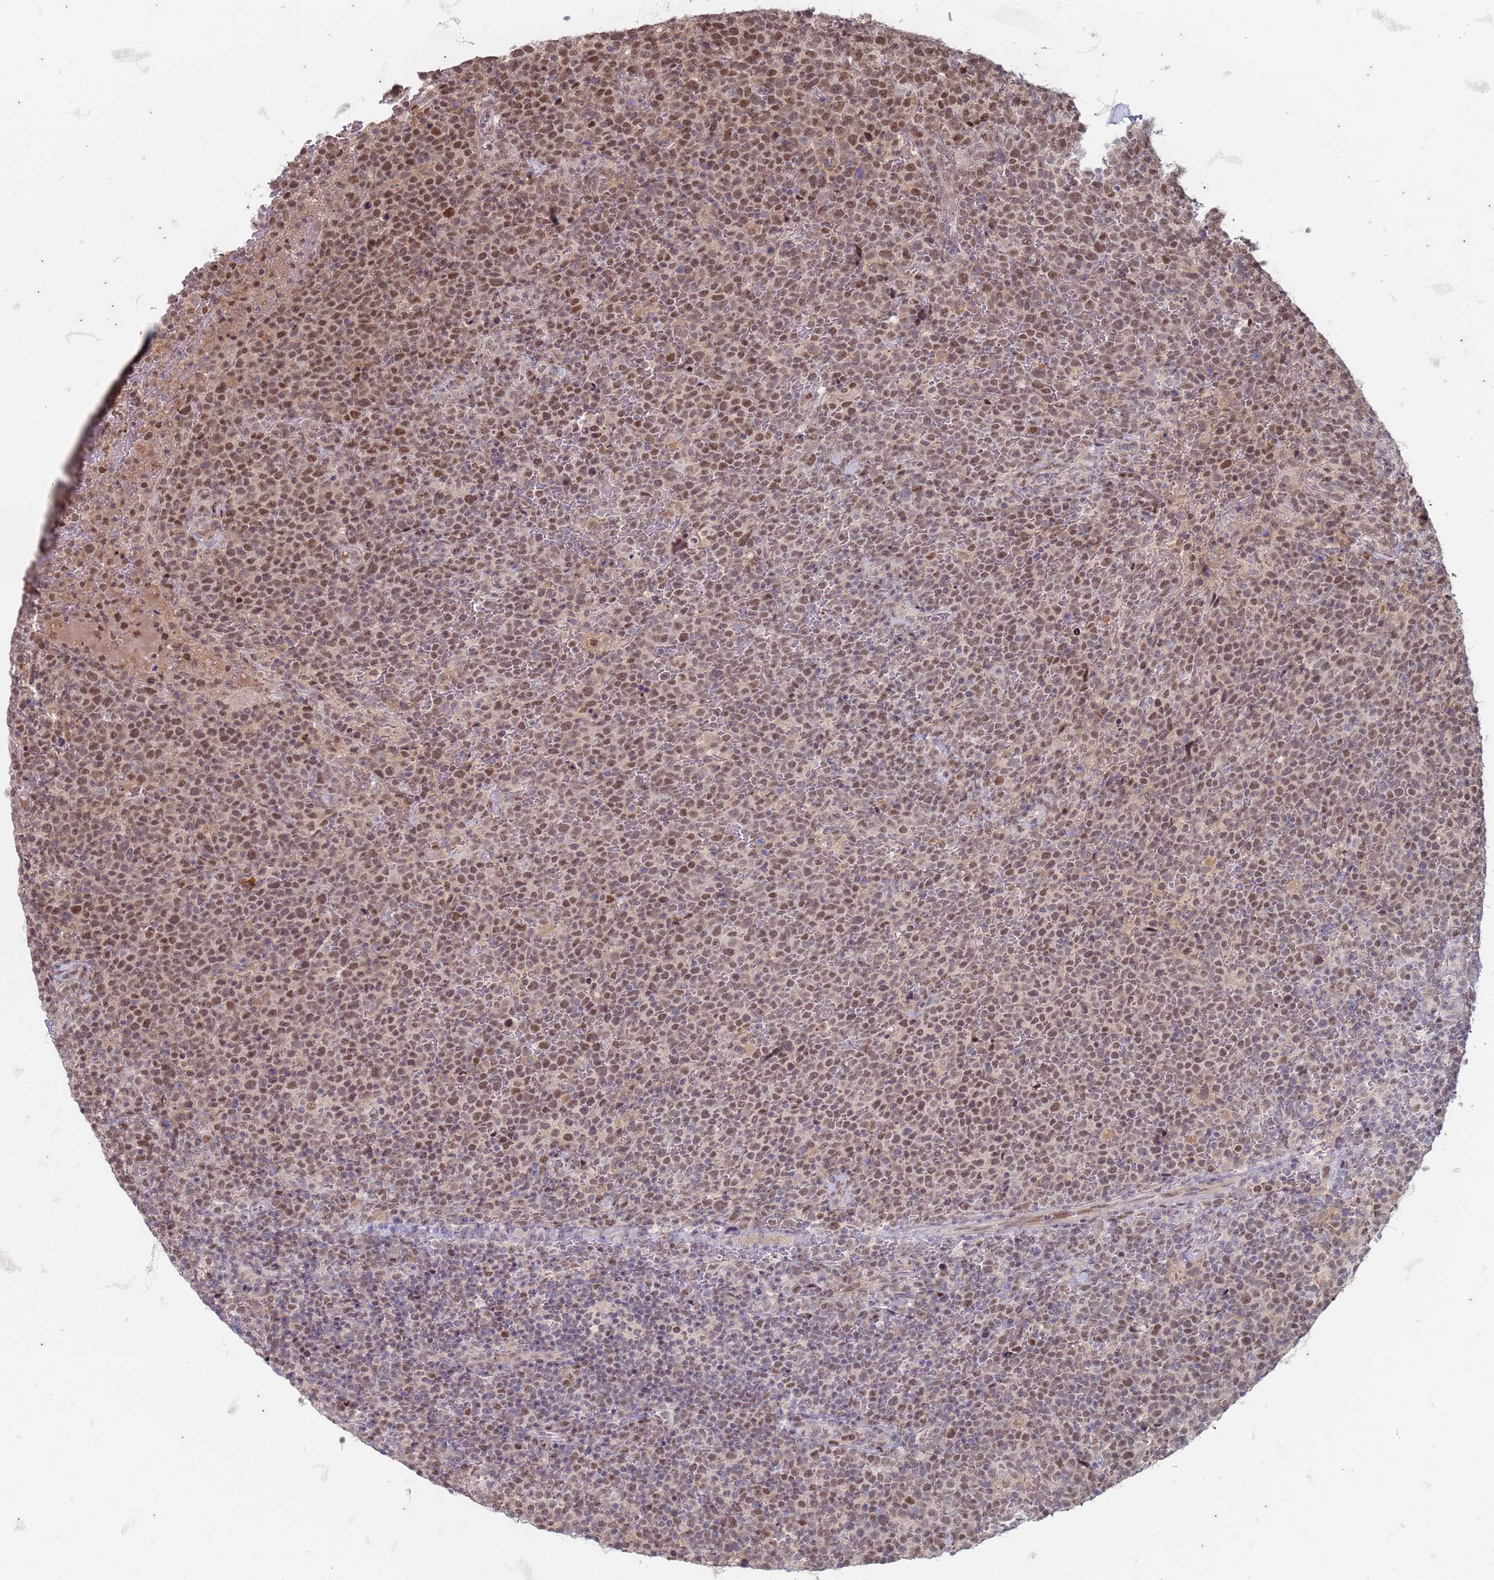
{"staining": {"intensity": "moderate", "quantity": ">75%", "location": "nuclear"}, "tissue": "lymphoma", "cell_type": "Tumor cells", "image_type": "cancer", "snomed": [{"axis": "morphology", "description": "Malignant lymphoma, non-Hodgkin's type, High grade"}, {"axis": "topography", "description": "Lymph node"}], "caption": "Moderate nuclear protein staining is present in approximately >75% of tumor cells in lymphoma.", "gene": "TRMT6", "patient": {"sex": "male", "age": 61}}